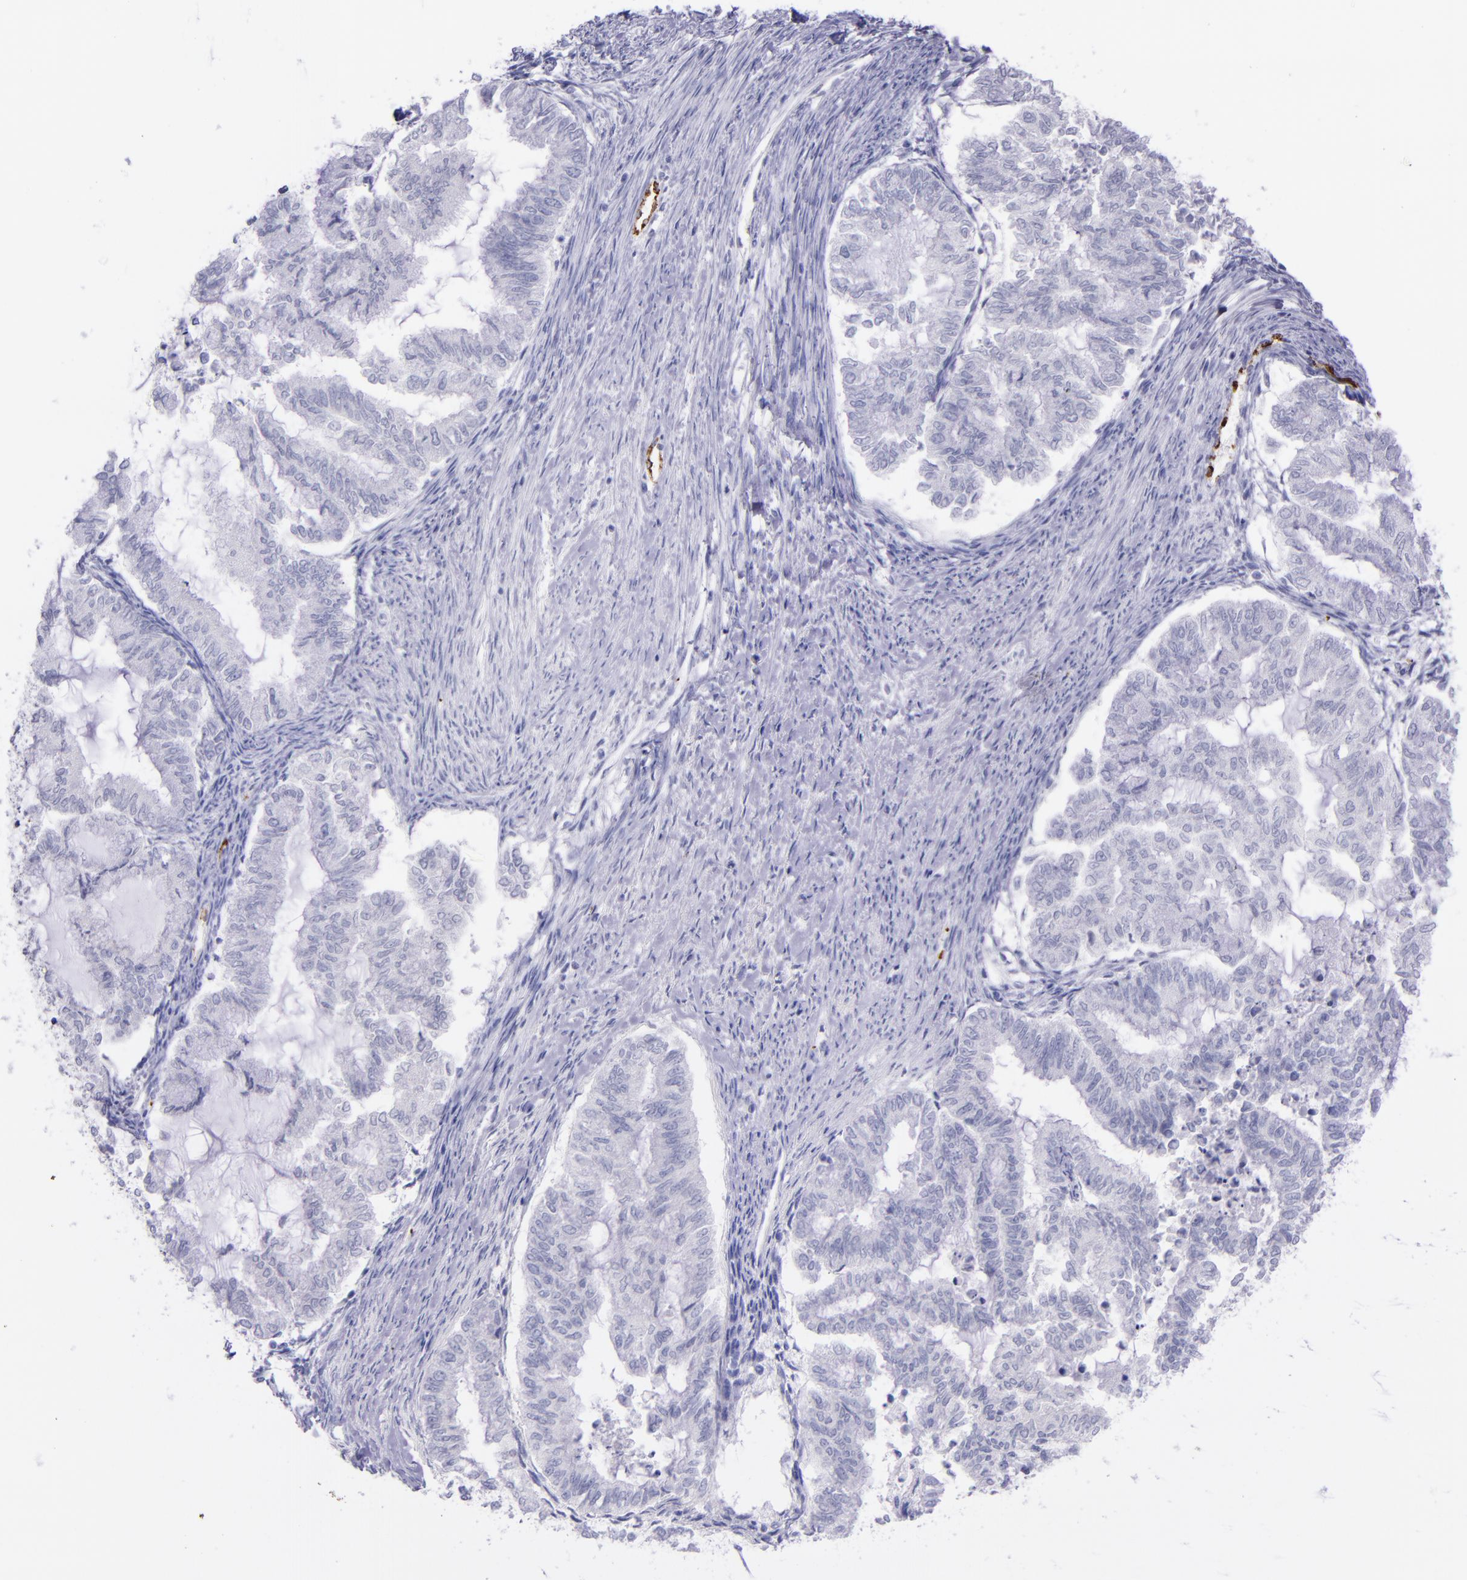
{"staining": {"intensity": "negative", "quantity": "none", "location": "none"}, "tissue": "endometrial cancer", "cell_type": "Tumor cells", "image_type": "cancer", "snomed": [{"axis": "morphology", "description": "Adenocarcinoma, NOS"}, {"axis": "topography", "description": "Endometrium"}], "caption": "Immunohistochemistry photomicrograph of neoplastic tissue: human endometrial adenocarcinoma stained with DAB (3,3'-diaminobenzidine) displays no significant protein expression in tumor cells. (Stains: DAB immunohistochemistry with hematoxylin counter stain, Microscopy: brightfield microscopy at high magnification).", "gene": "SELE", "patient": {"sex": "female", "age": 79}}